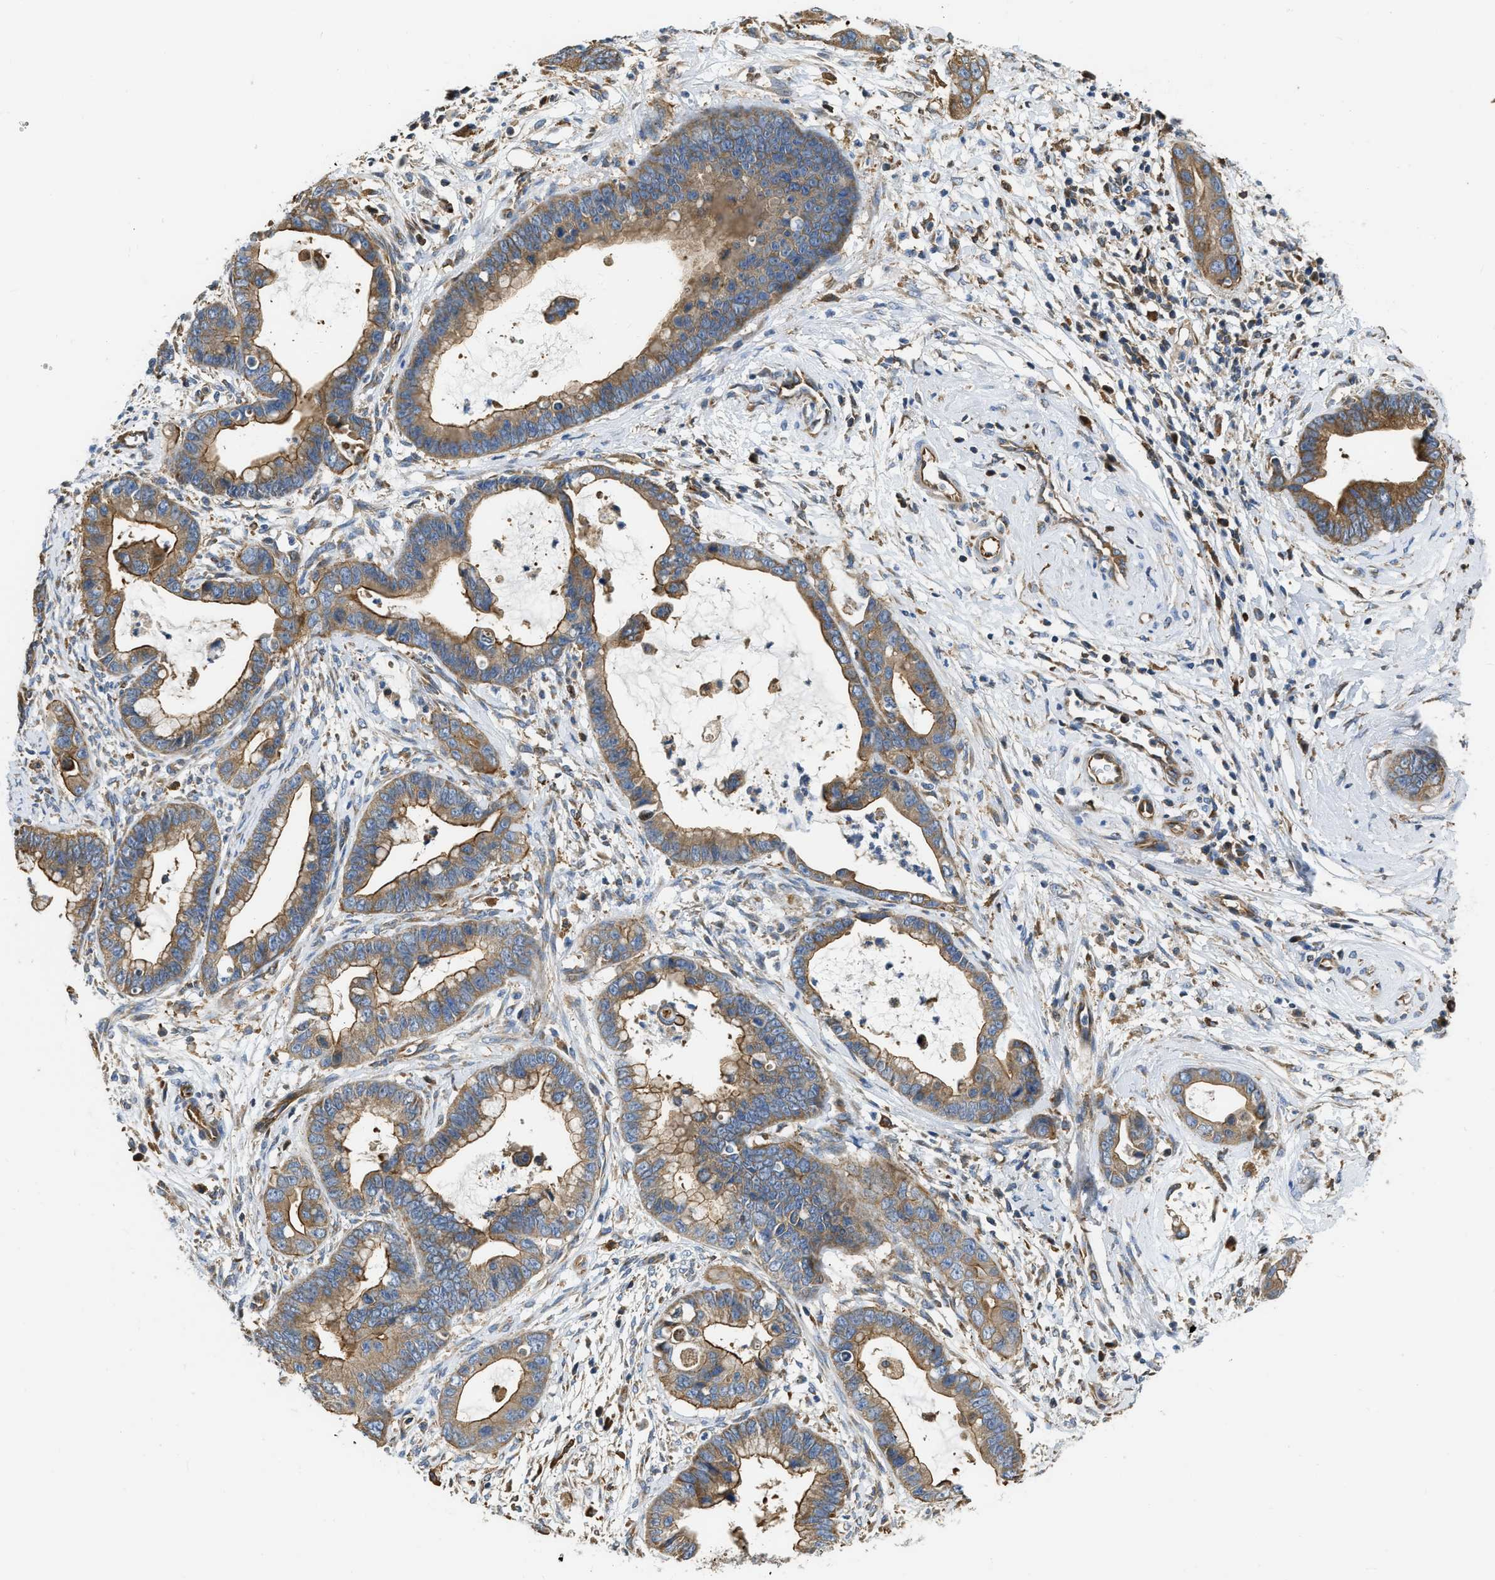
{"staining": {"intensity": "moderate", "quantity": ">75%", "location": "cytoplasmic/membranous"}, "tissue": "cervical cancer", "cell_type": "Tumor cells", "image_type": "cancer", "snomed": [{"axis": "morphology", "description": "Adenocarcinoma, NOS"}, {"axis": "topography", "description": "Cervix"}], "caption": "The image demonstrates immunohistochemical staining of cervical cancer (adenocarcinoma). There is moderate cytoplasmic/membranous expression is appreciated in about >75% of tumor cells.", "gene": "FLNB", "patient": {"sex": "female", "age": 44}}